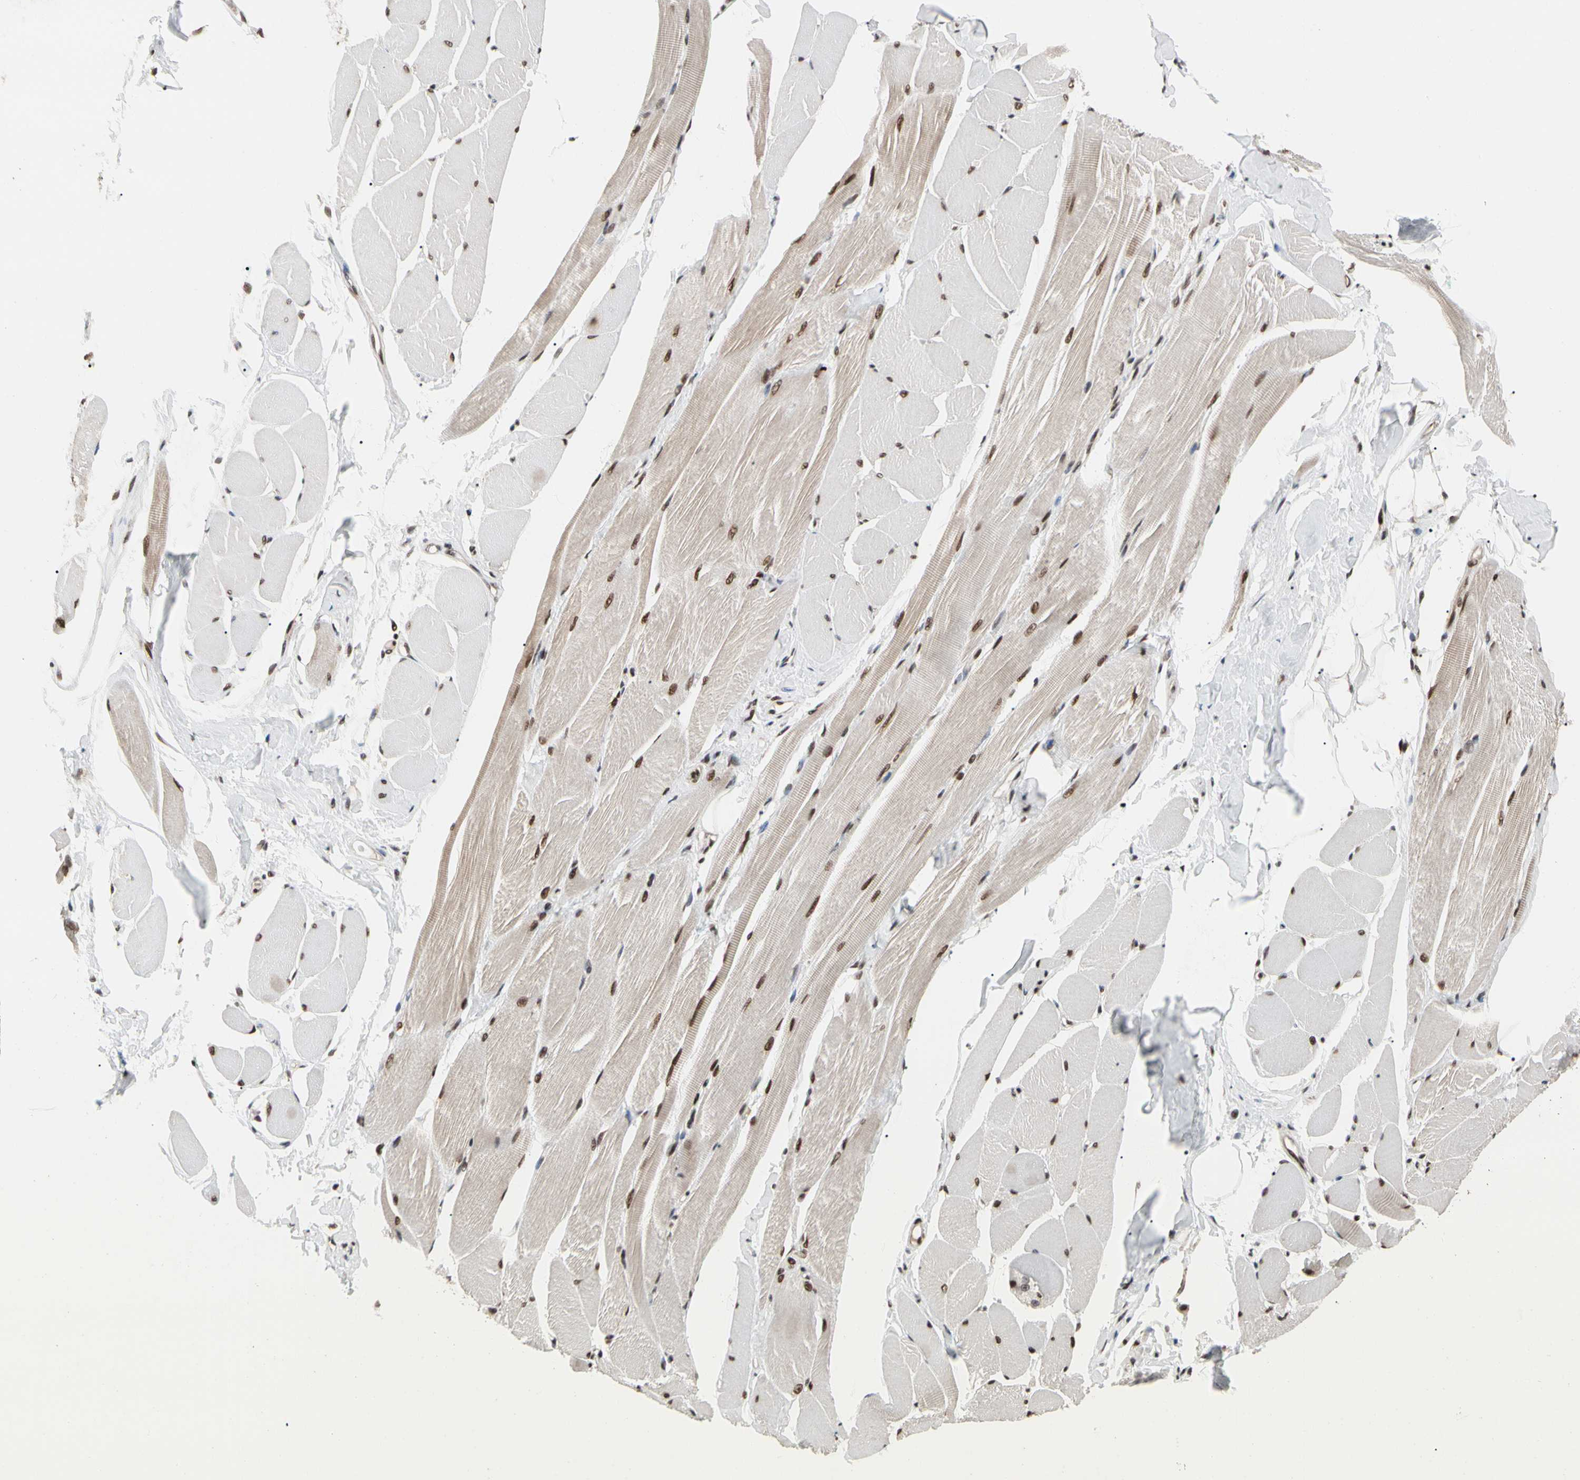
{"staining": {"intensity": "strong", "quantity": ">75%", "location": "cytoplasmic/membranous,nuclear"}, "tissue": "skeletal muscle", "cell_type": "Myocytes", "image_type": "normal", "snomed": [{"axis": "morphology", "description": "Normal tissue, NOS"}, {"axis": "topography", "description": "Skeletal muscle"}, {"axis": "topography", "description": "Peripheral nerve tissue"}], "caption": "Human skeletal muscle stained with a brown dye reveals strong cytoplasmic/membranous,nuclear positive expression in approximately >75% of myocytes.", "gene": "FAM98B", "patient": {"sex": "female", "age": 84}}